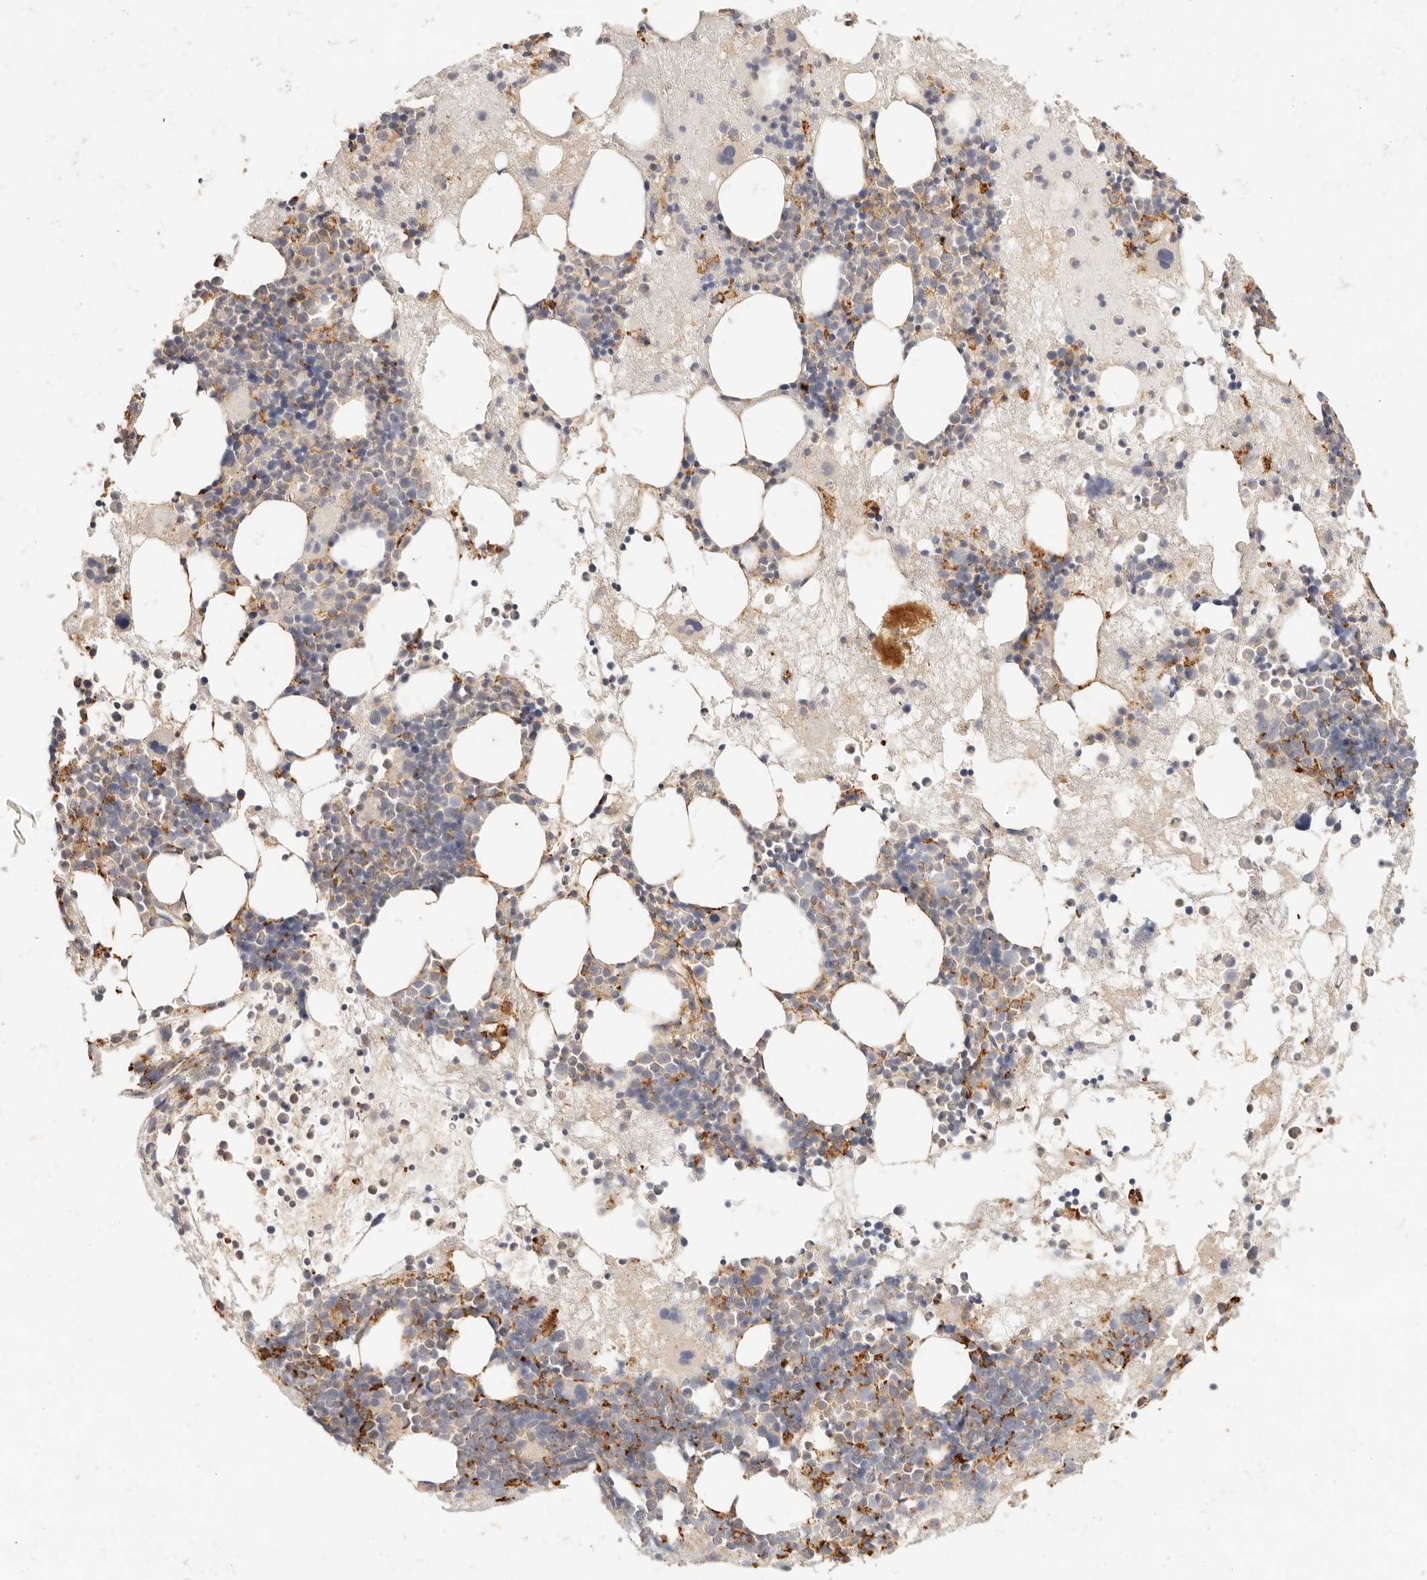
{"staining": {"intensity": "weak", "quantity": "25%-75%", "location": "cytoplasmic/membranous"}, "tissue": "bone marrow", "cell_type": "Hematopoietic cells", "image_type": "normal", "snomed": [{"axis": "morphology", "description": "Normal tissue, NOS"}, {"axis": "topography", "description": "Bone marrow"}], "caption": "Immunohistochemical staining of benign bone marrow demonstrates low levels of weak cytoplasmic/membranous expression in about 25%-75% of hematopoietic cells. The protein is shown in brown color, while the nuclei are stained blue.", "gene": "HK2", "patient": {"sex": "male", "age": 50}}